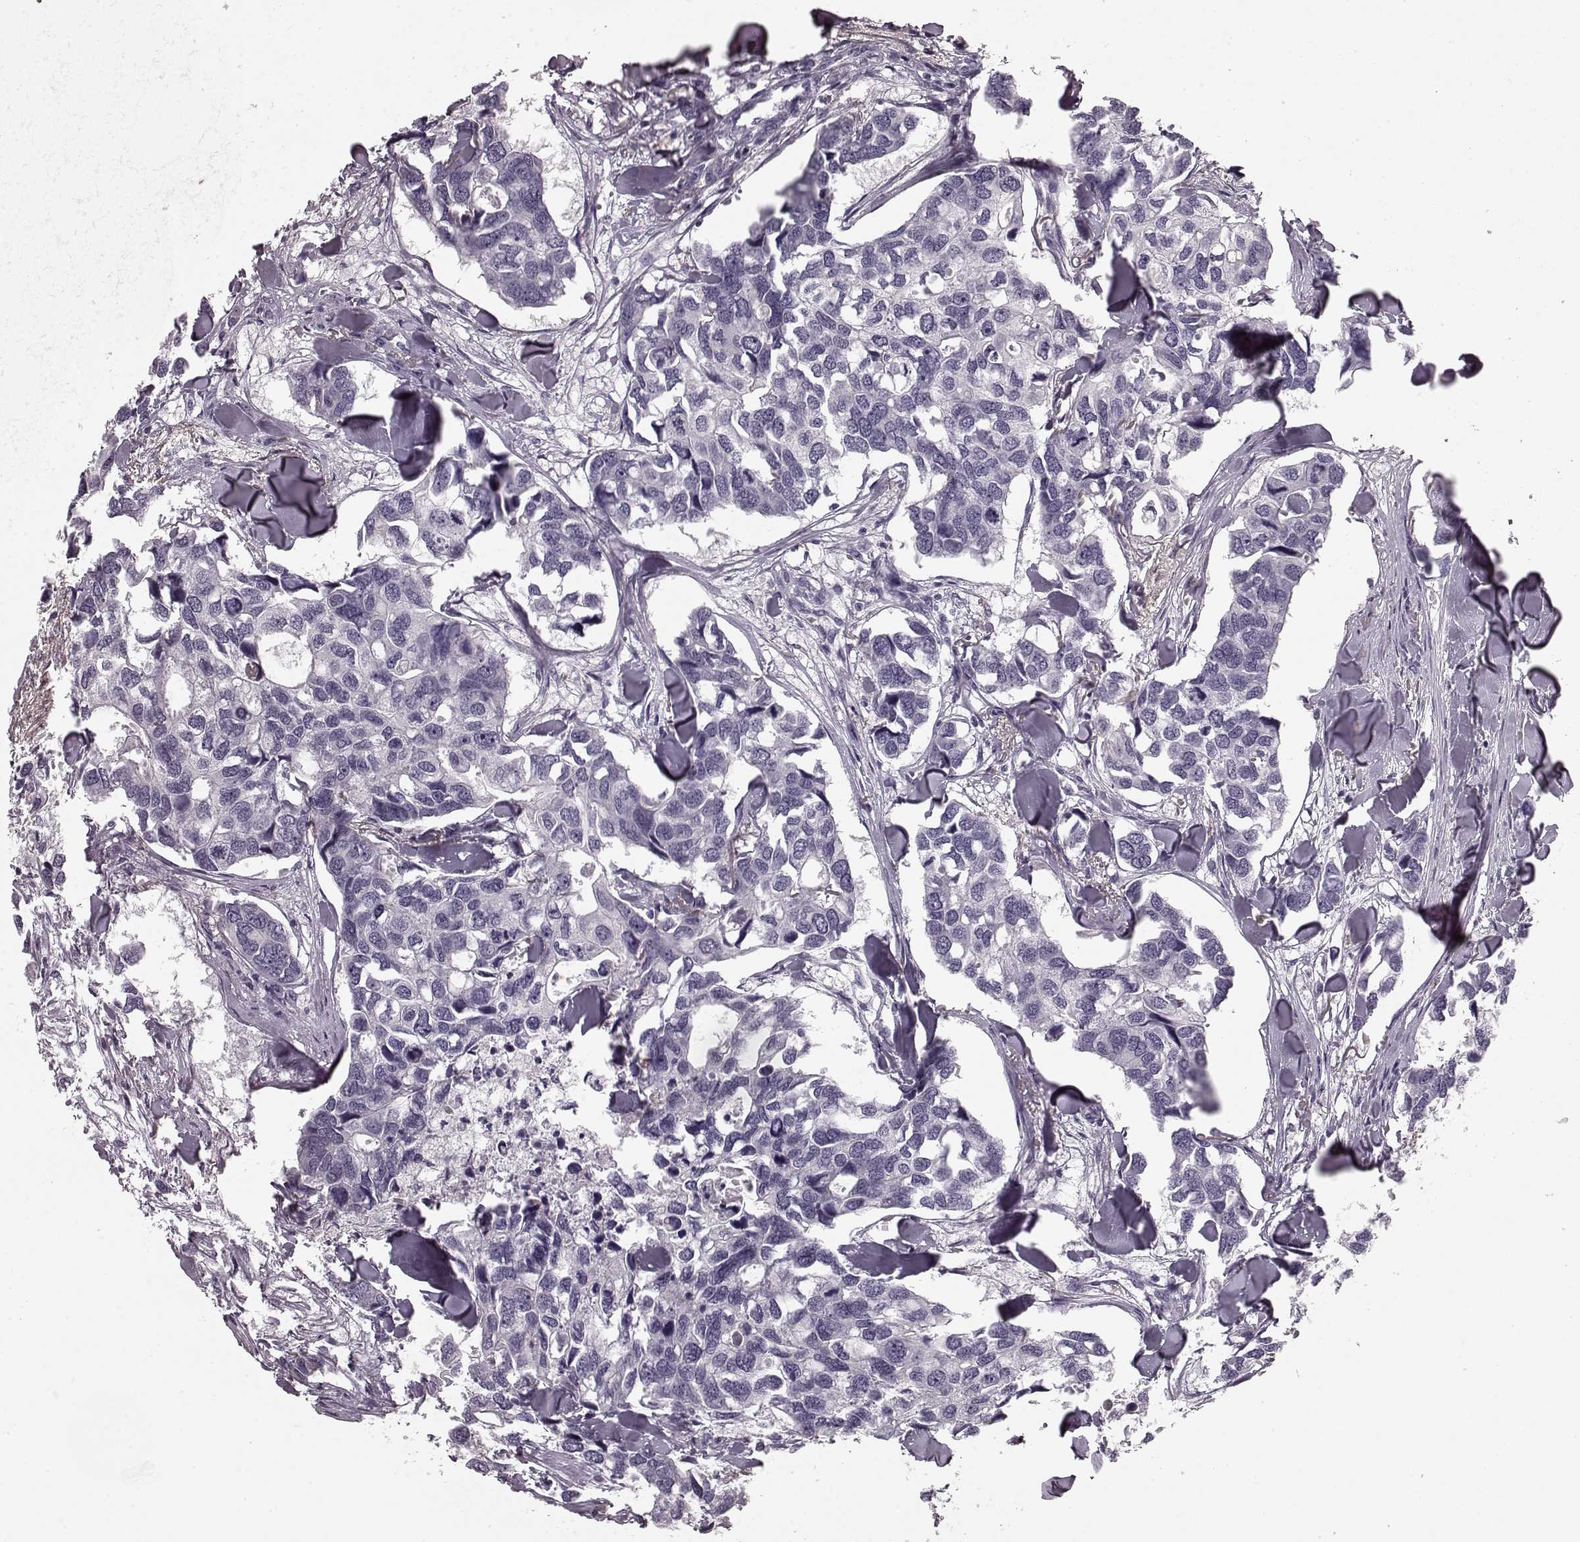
{"staining": {"intensity": "negative", "quantity": "none", "location": "none"}, "tissue": "breast cancer", "cell_type": "Tumor cells", "image_type": "cancer", "snomed": [{"axis": "morphology", "description": "Duct carcinoma"}, {"axis": "topography", "description": "Breast"}], "caption": "Immunohistochemistry image of neoplastic tissue: breast cancer stained with DAB shows no significant protein staining in tumor cells.", "gene": "CST7", "patient": {"sex": "female", "age": 83}}